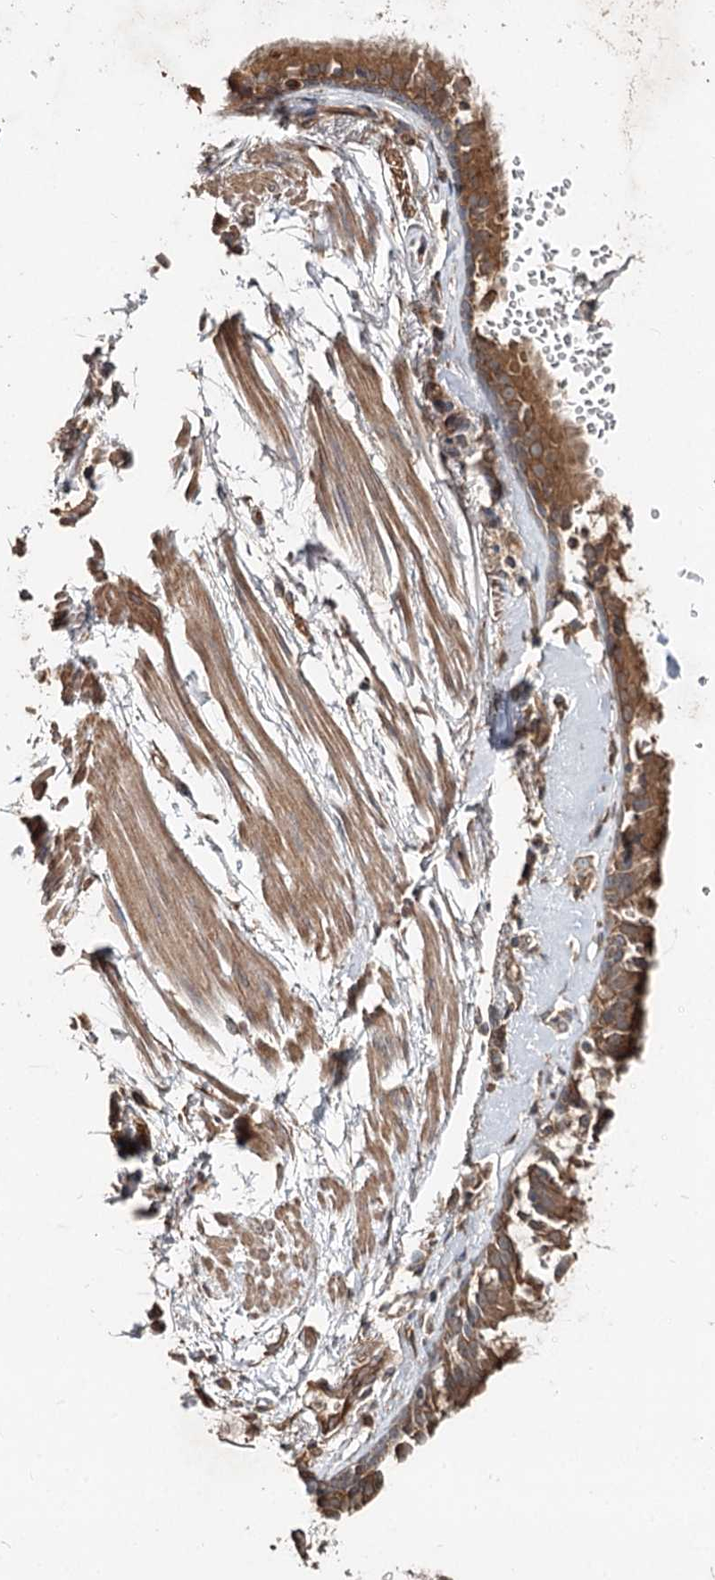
{"staining": {"intensity": "moderate", "quantity": "25%-75%", "location": "cytoplasmic/membranous"}, "tissue": "adipose tissue", "cell_type": "Adipocytes", "image_type": "normal", "snomed": [{"axis": "morphology", "description": "Normal tissue, NOS"}, {"axis": "topography", "description": "Lymph node"}, {"axis": "topography", "description": "Cartilage tissue"}, {"axis": "topography", "description": "Bronchus"}], "caption": "Brown immunohistochemical staining in benign human adipose tissue shows moderate cytoplasmic/membranous staining in approximately 25%-75% of adipocytes.", "gene": "SPART", "patient": {"sex": "male", "age": 63}}